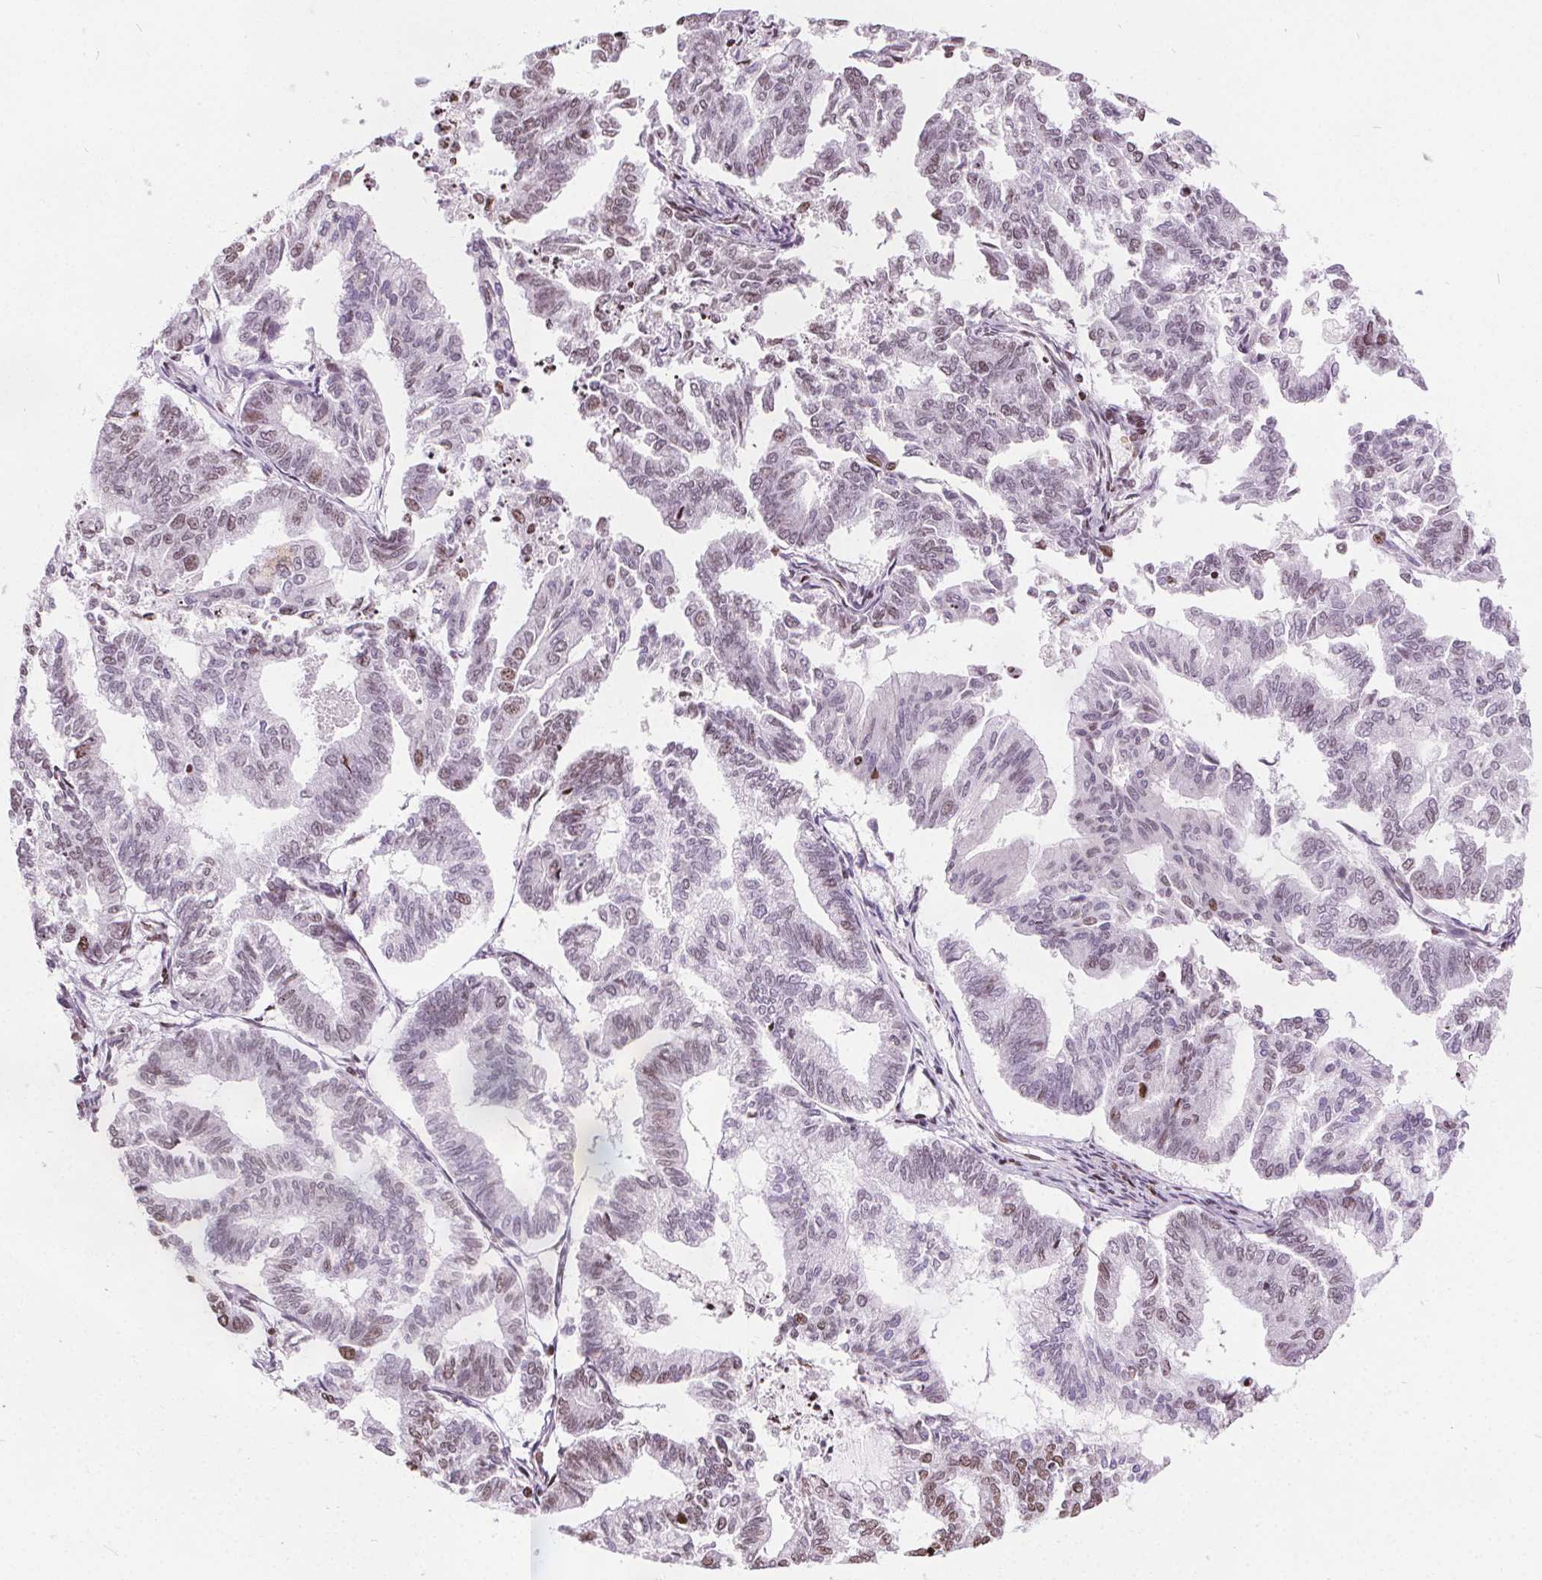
{"staining": {"intensity": "weak", "quantity": "25%-75%", "location": "nuclear"}, "tissue": "endometrial cancer", "cell_type": "Tumor cells", "image_type": "cancer", "snomed": [{"axis": "morphology", "description": "Adenocarcinoma, NOS"}, {"axis": "topography", "description": "Endometrium"}], "caption": "The immunohistochemical stain labels weak nuclear positivity in tumor cells of endometrial cancer tissue.", "gene": "ISLR2", "patient": {"sex": "female", "age": 79}}